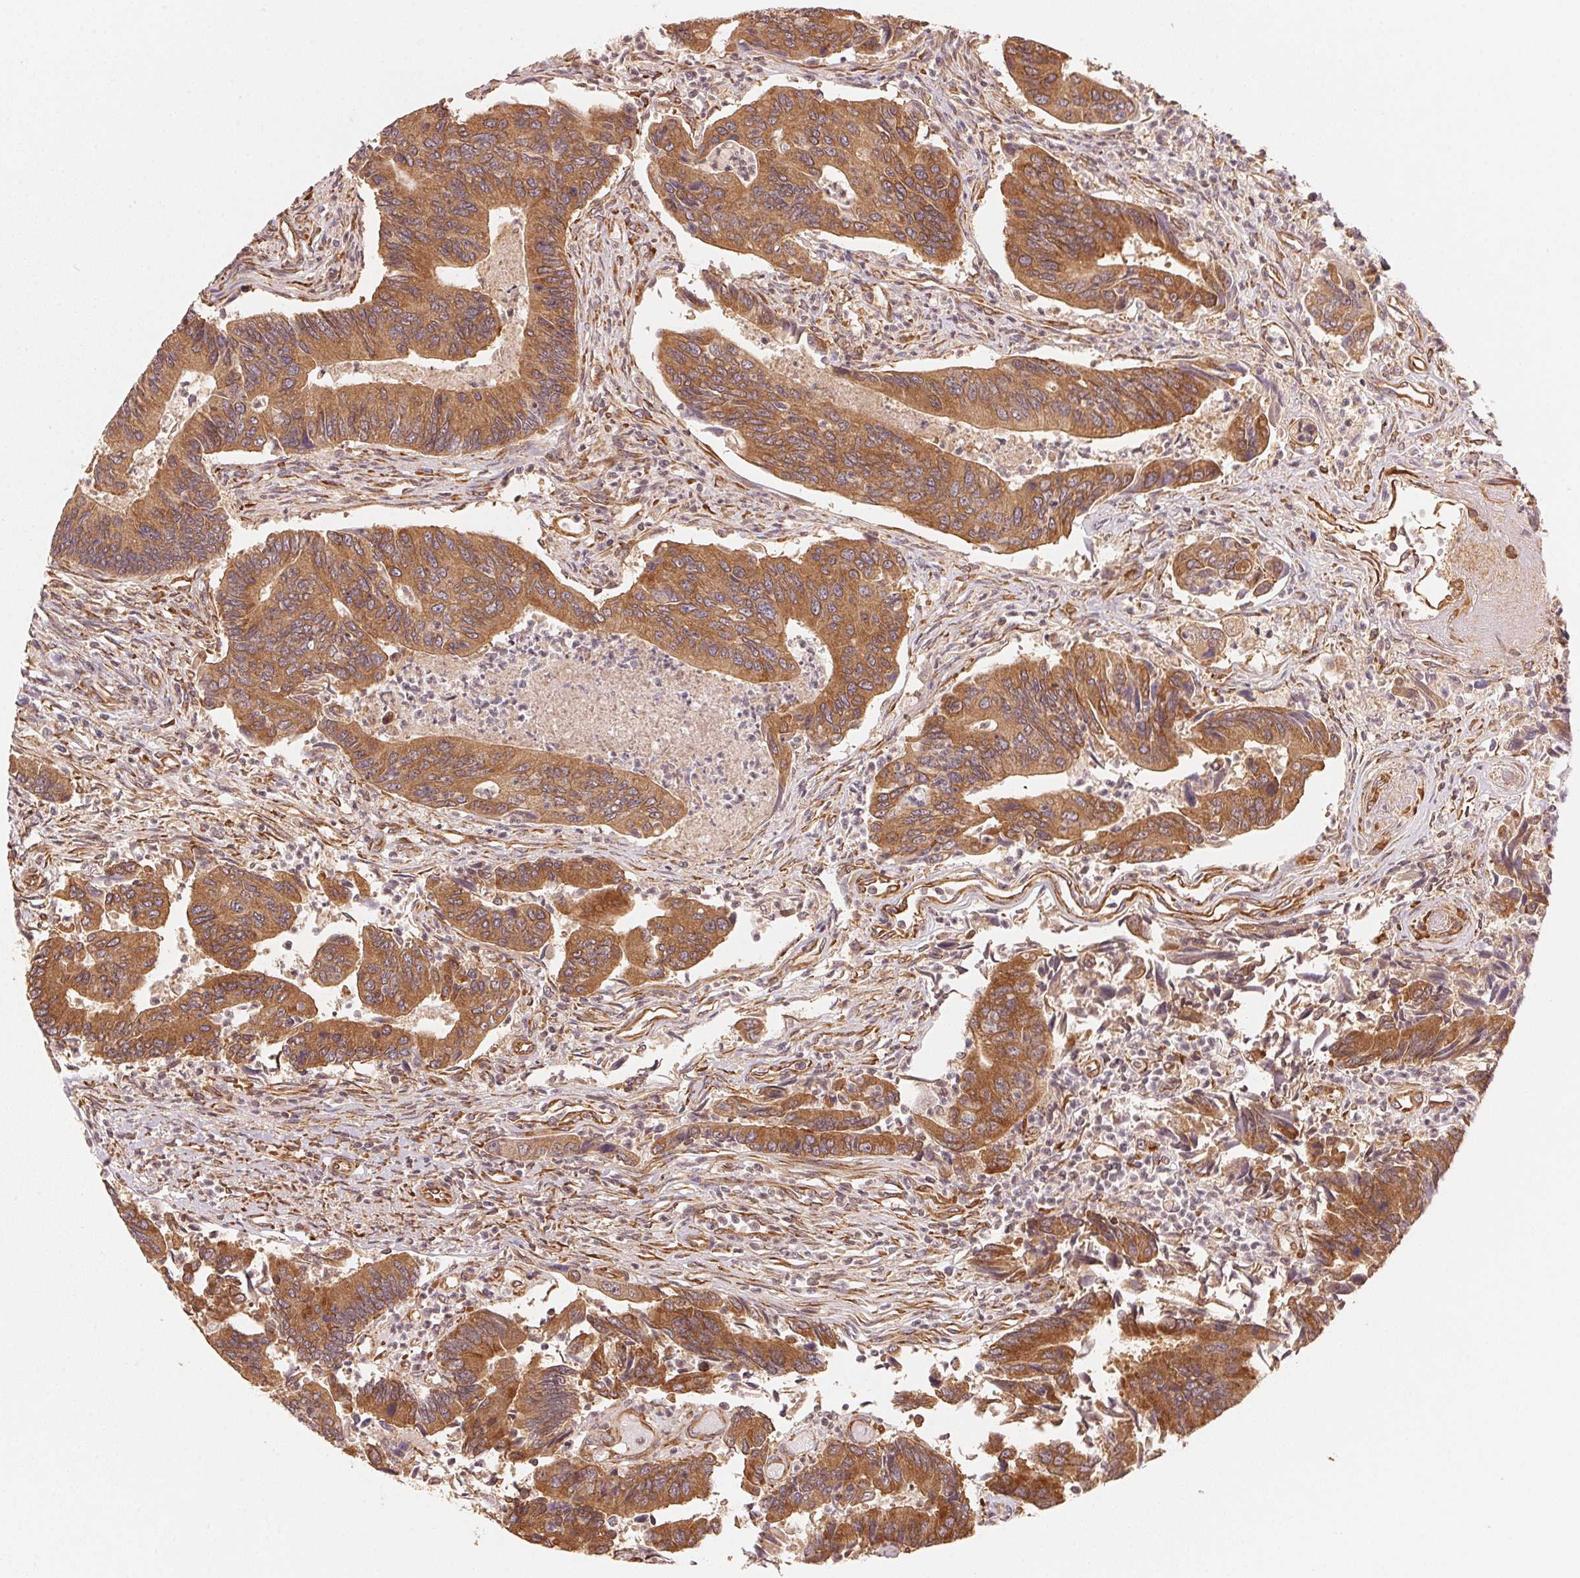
{"staining": {"intensity": "moderate", "quantity": ">75%", "location": "cytoplasmic/membranous"}, "tissue": "colorectal cancer", "cell_type": "Tumor cells", "image_type": "cancer", "snomed": [{"axis": "morphology", "description": "Adenocarcinoma, NOS"}, {"axis": "topography", "description": "Colon"}], "caption": "Moderate cytoplasmic/membranous staining for a protein is appreciated in approximately >75% of tumor cells of adenocarcinoma (colorectal) using immunohistochemistry.", "gene": "STRN4", "patient": {"sex": "female", "age": 67}}